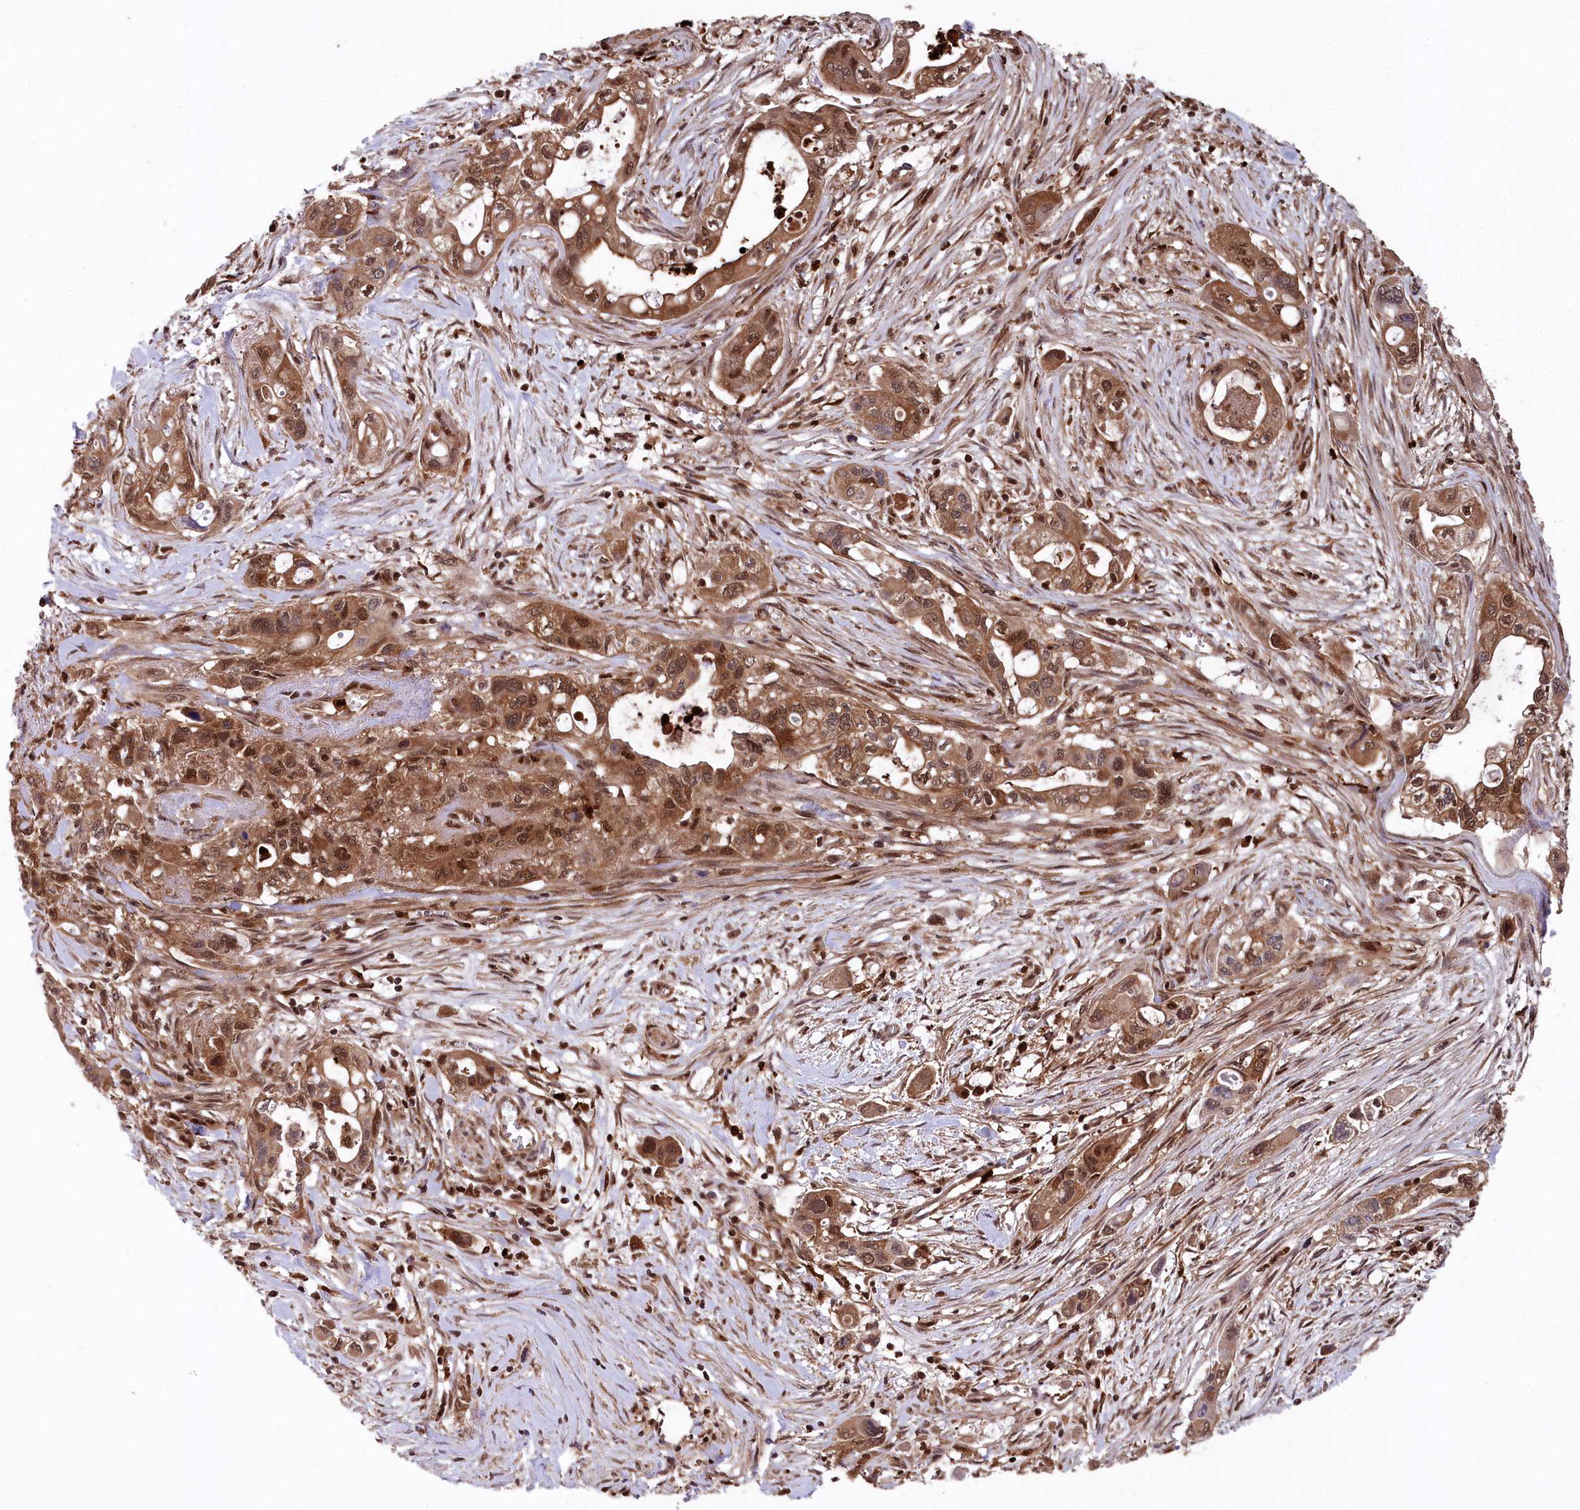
{"staining": {"intensity": "moderate", "quantity": ">75%", "location": "cytoplasmic/membranous,nuclear"}, "tissue": "pancreatic cancer", "cell_type": "Tumor cells", "image_type": "cancer", "snomed": [{"axis": "morphology", "description": "Adenocarcinoma, NOS"}, {"axis": "topography", "description": "Pancreas"}], "caption": "Human adenocarcinoma (pancreatic) stained with a brown dye shows moderate cytoplasmic/membranous and nuclear positive expression in approximately >75% of tumor cells.", "gene": "LSG1", "patient": {"sex": "male", "age": 75}}